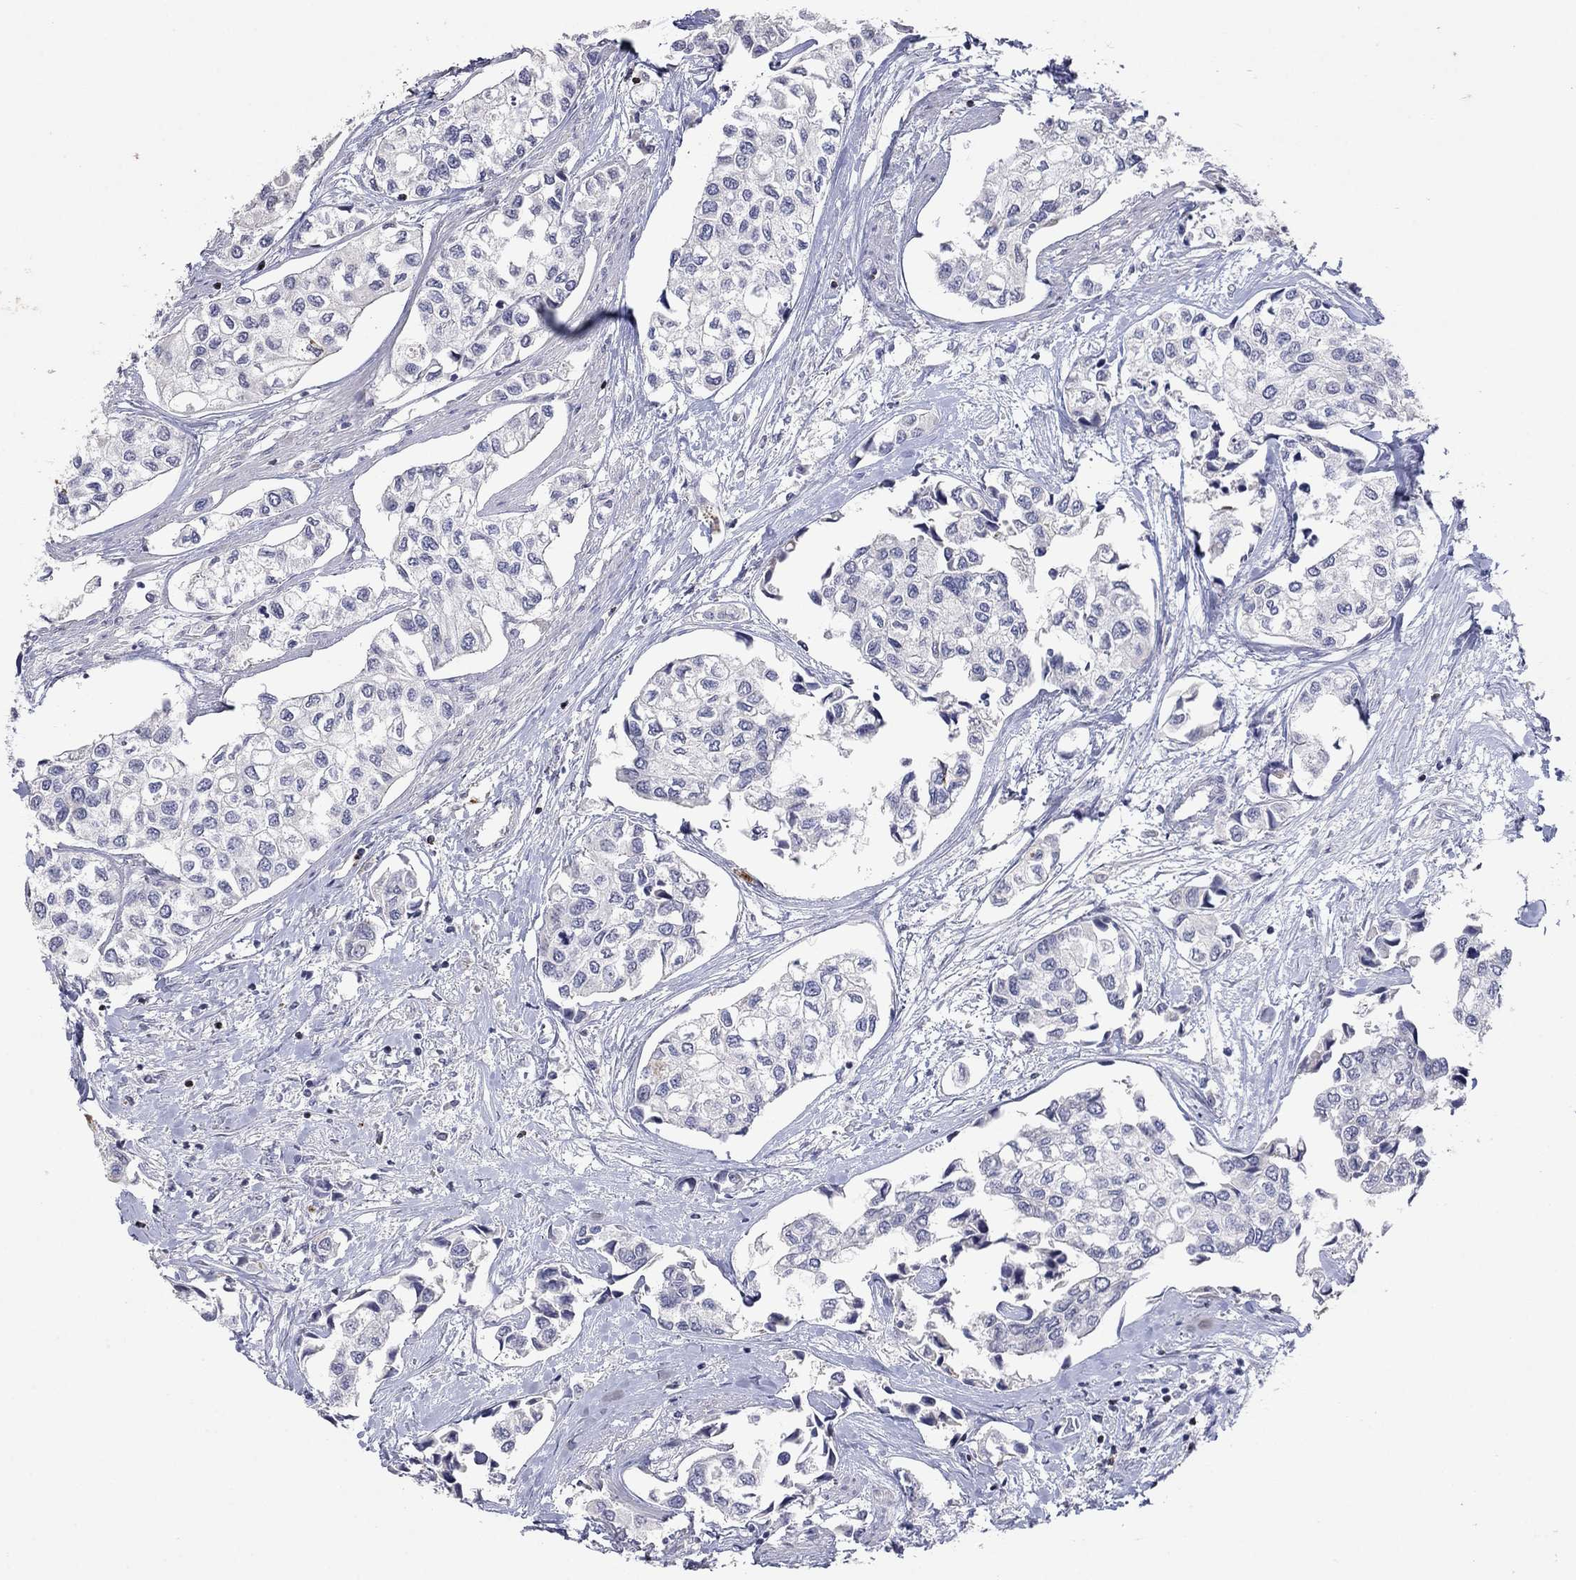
{"staining": {"intensity": "negative", "quantity": "none", "location": "none"}, "tissue": "urothelial cancer", "cell_type": "Tumor cells", "image_type": "cancer", "snomed": [{"axis": "morphology", "description": "Urothelial carcinoma, High grade"}, {"axis": "topography", "description": "Urinary bladder"}], "caption": "Immunohistochemistry (IHC) photomicrograph of urothelial carcinoma (high-grade) stained for a protein (brown), which reveals no positivity in tumor cells.", "gene": "CCL5", "patient": {"sex": "male", "age": 73}}